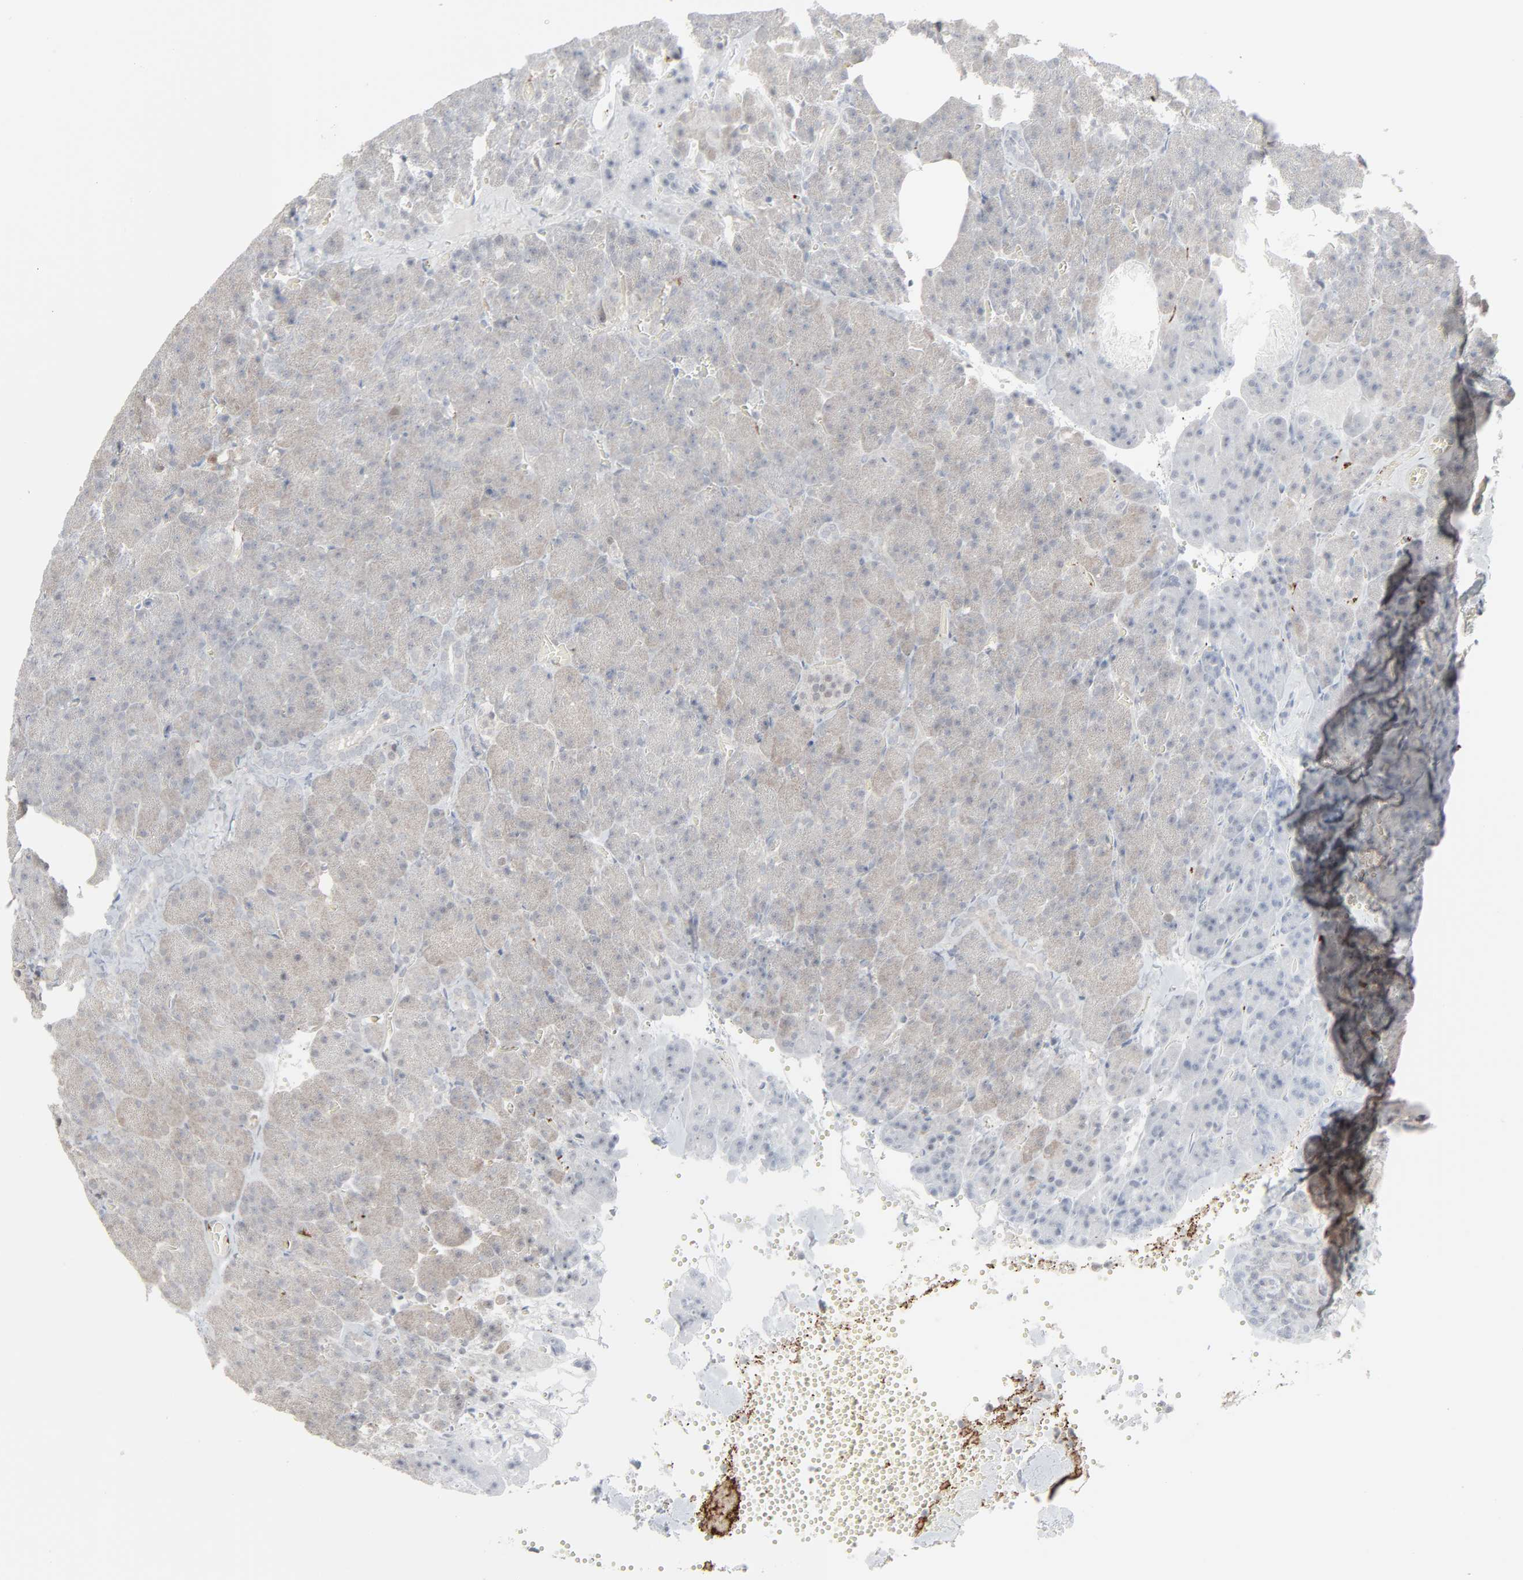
{"staining": {"intensity": "negative", "quantity": "none", "location": "none"}, "tissue": "carcinoid", "cell_type": "Tumor cells", "image_type": "cancer", "snomed": [{"axis": "morphology", "description": "Normal tissue, NOS"}, {"axis": "morphology", "description": "Carcinoid, malignant, NOS"}, {"axis": "topography", "description": "Pancreas"}], "caption": "The photomicrograph demonstrates no significant expression in tumor cells of malignant carcinoid.", "gene": "NEUROD1", "patient": {"sex": "female", "age": 35}}